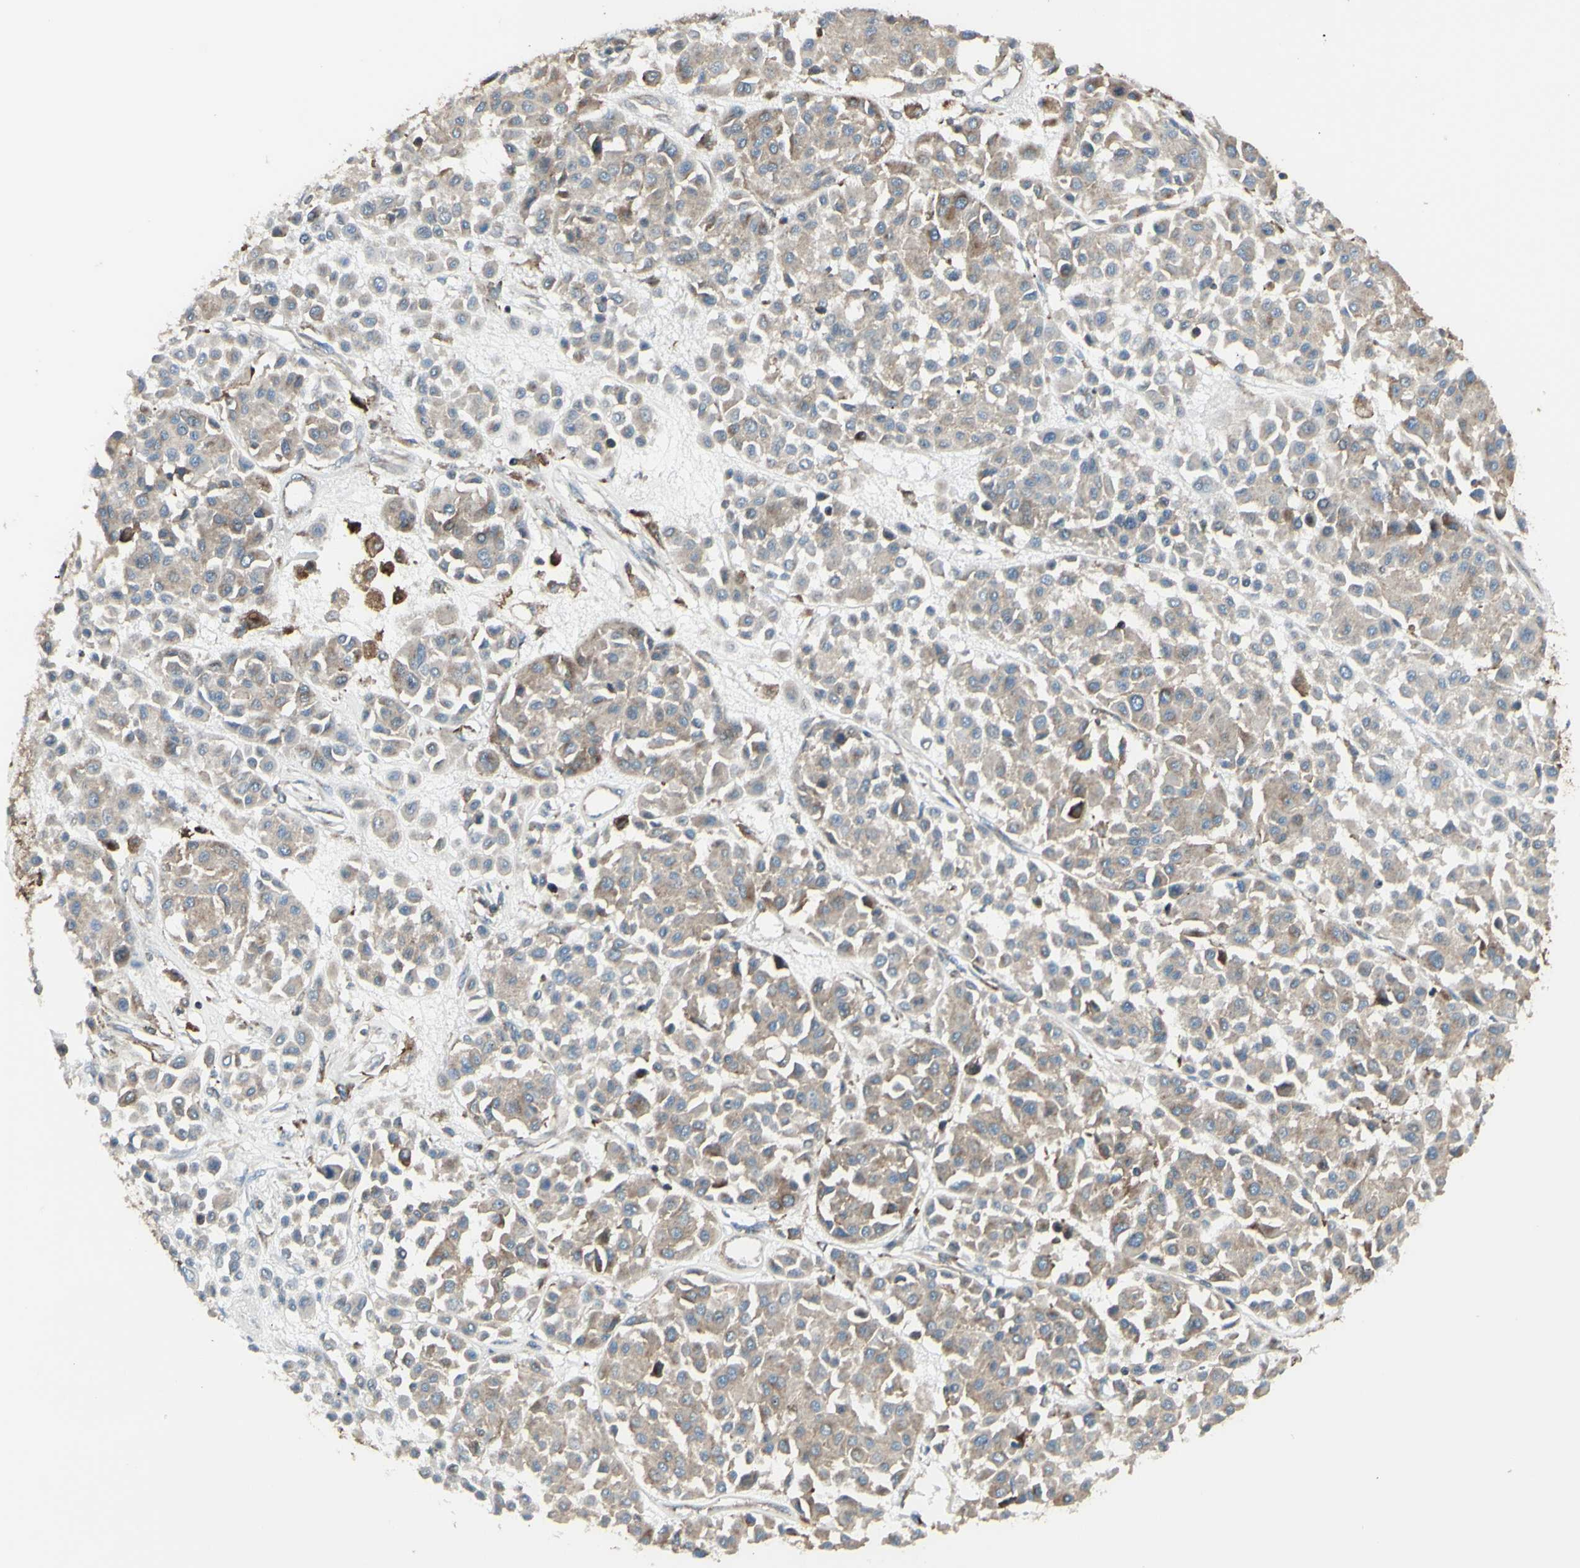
{"staining": {"intensity": "weak", "quantity": ">75%", "location": "cytoplasmic/membranous"}, "tissue": "melanoma", "cell_type": "Tumor cells", "image_type": "cancer", "snomed": [{"axis": "morphology", "description": "Malignant melanoma, Metastatic site"}, {"axis": "topography", "description": "Soft tissue"}], "caption": "This is an image of immunohistochemistry staining of melanoma, which shows weak staining in the cytoplasmic/membranous of tumor cells.", "gene": "NAPA", "patient": {"sex": "male", "age": 41}}